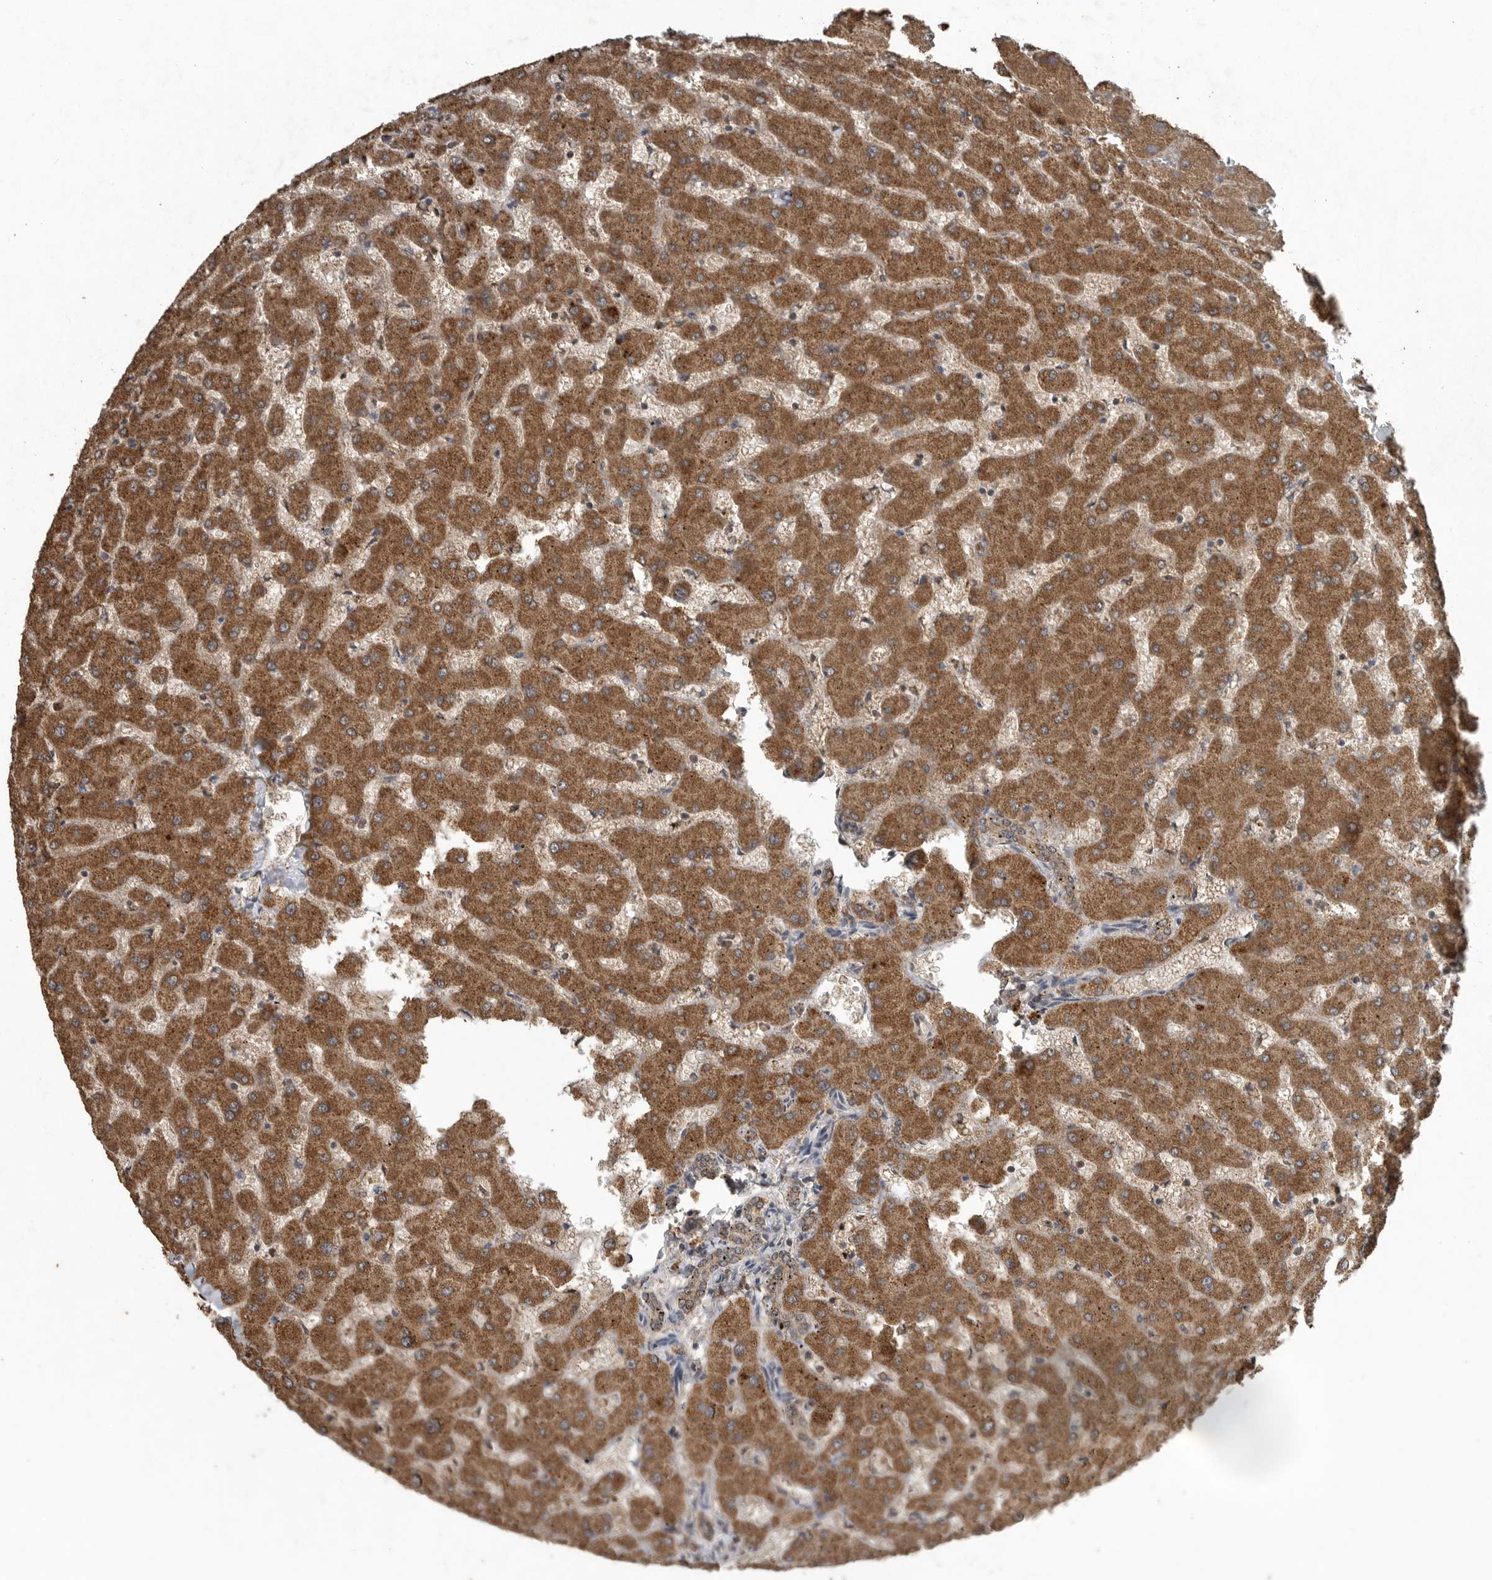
{"staining": {"intensity": "moderate", "quantity": ">75%", "location": "cytoplasmic/membranous"}, "tissue": "liver", "cell_type": "Cholangiocytes", "image_type": "normal", "snomed": [{"axis": "morphology", "description": "Normal tissue, NOS"}, {"axis": "topography", "description": "Liver"}], "caption": "Liver stained for a protein demonstrates moderate cytoplasmic/membranous positivity in cholangiocytes. (DAB IHC with brightfield microscopy, high magnification).", "gene": "IL6ST", "patient": {"sex": "female", "age": 63}}